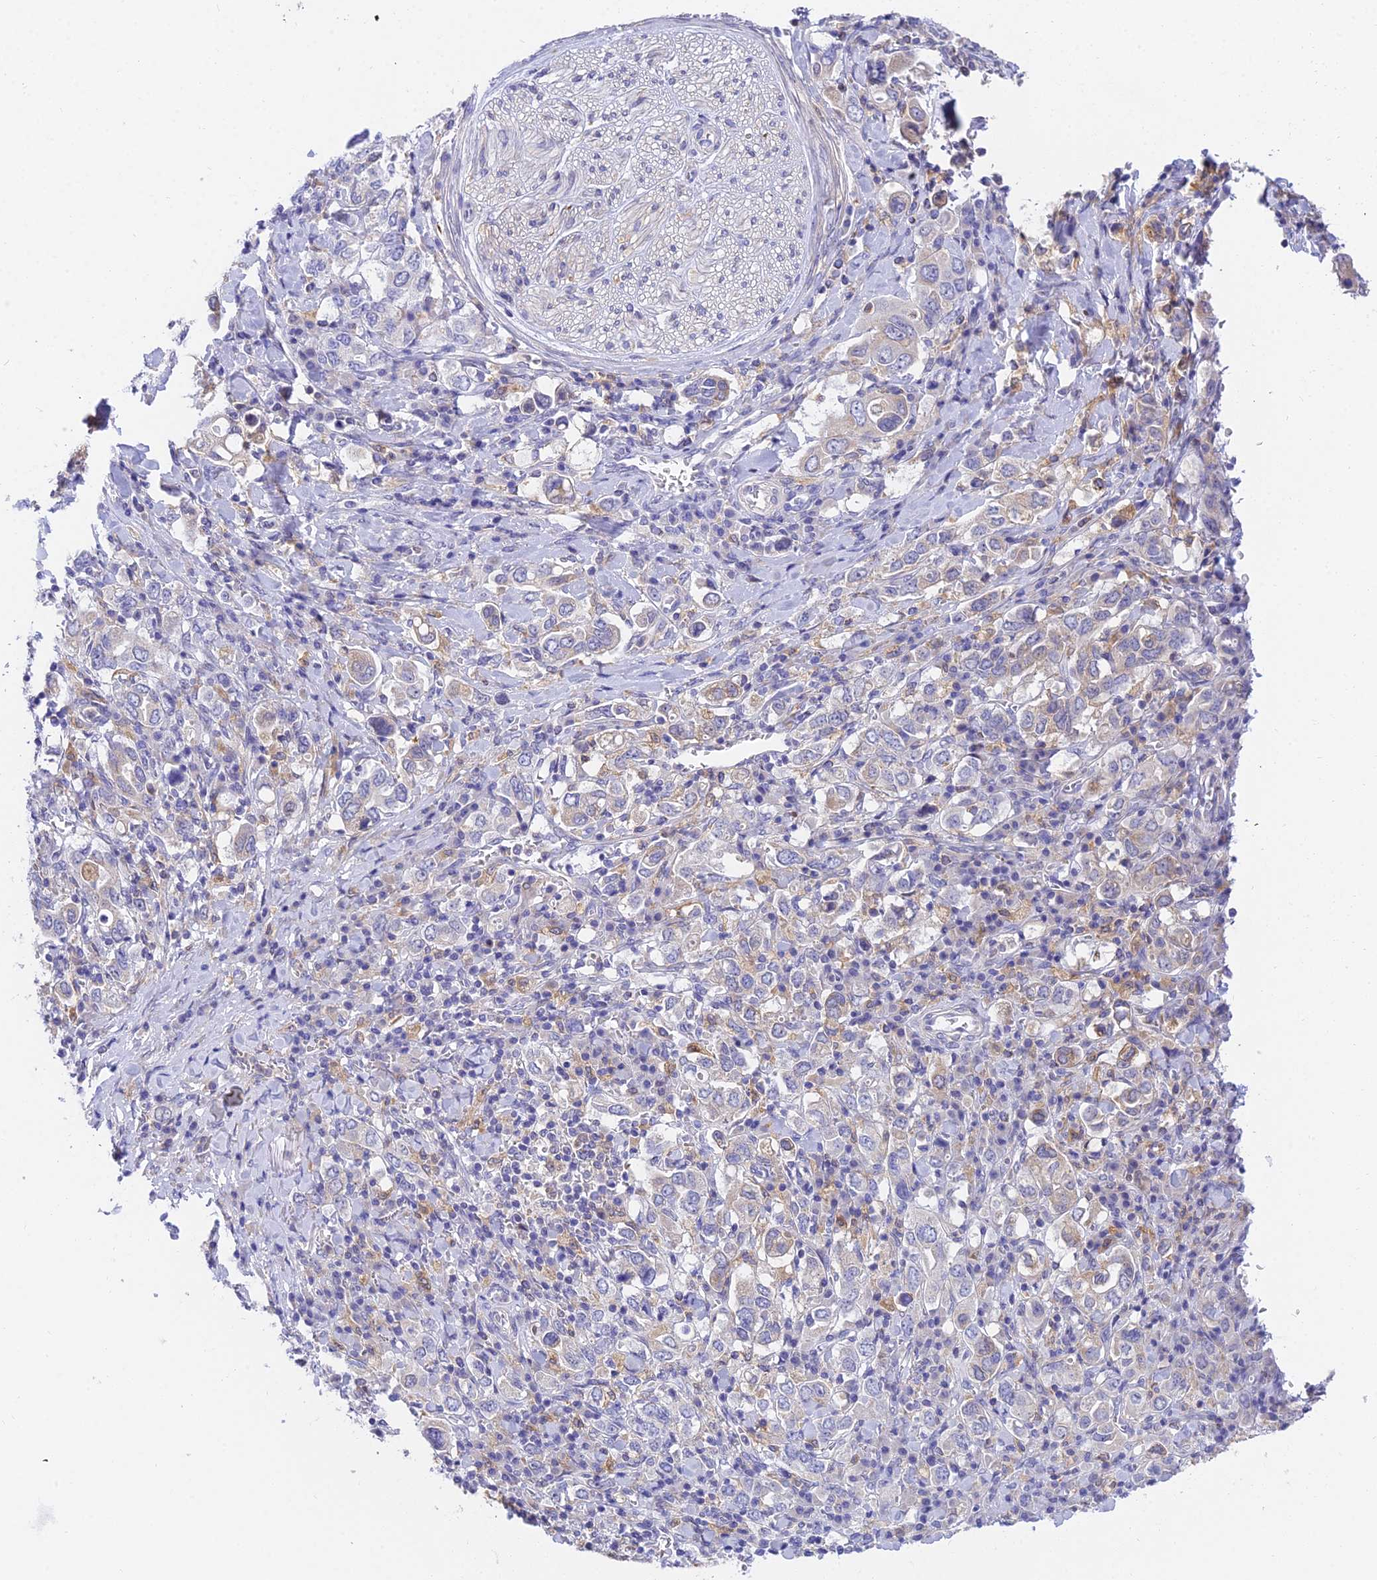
{"staining": {"intensity": "weak", "quantity": "<25%", "location": "cytoplasmic/membranous"}, "tissue": "stomach cancer", "cell_type": "Tumor cells", "image_type": "cancer", "snomed": [{"axis": "morphology", "description": "Adenocarcinoma, NOS"}, {"axis": "topography", "description": "Stomach, upper"}], "caption": "Immunohistochemistry (IHC) photomicrograph of adenocarcinoma (stomach) stained for a protein (brown), which demonstrates no expression in tumor cells. (Brightfield microscopy of DAB (3,3'-diaminobenzidine) immunohistochemistry (IHC) at high magnification).", "gene": "ARL8B", "patient": {"sex": "male", "age": 62}}